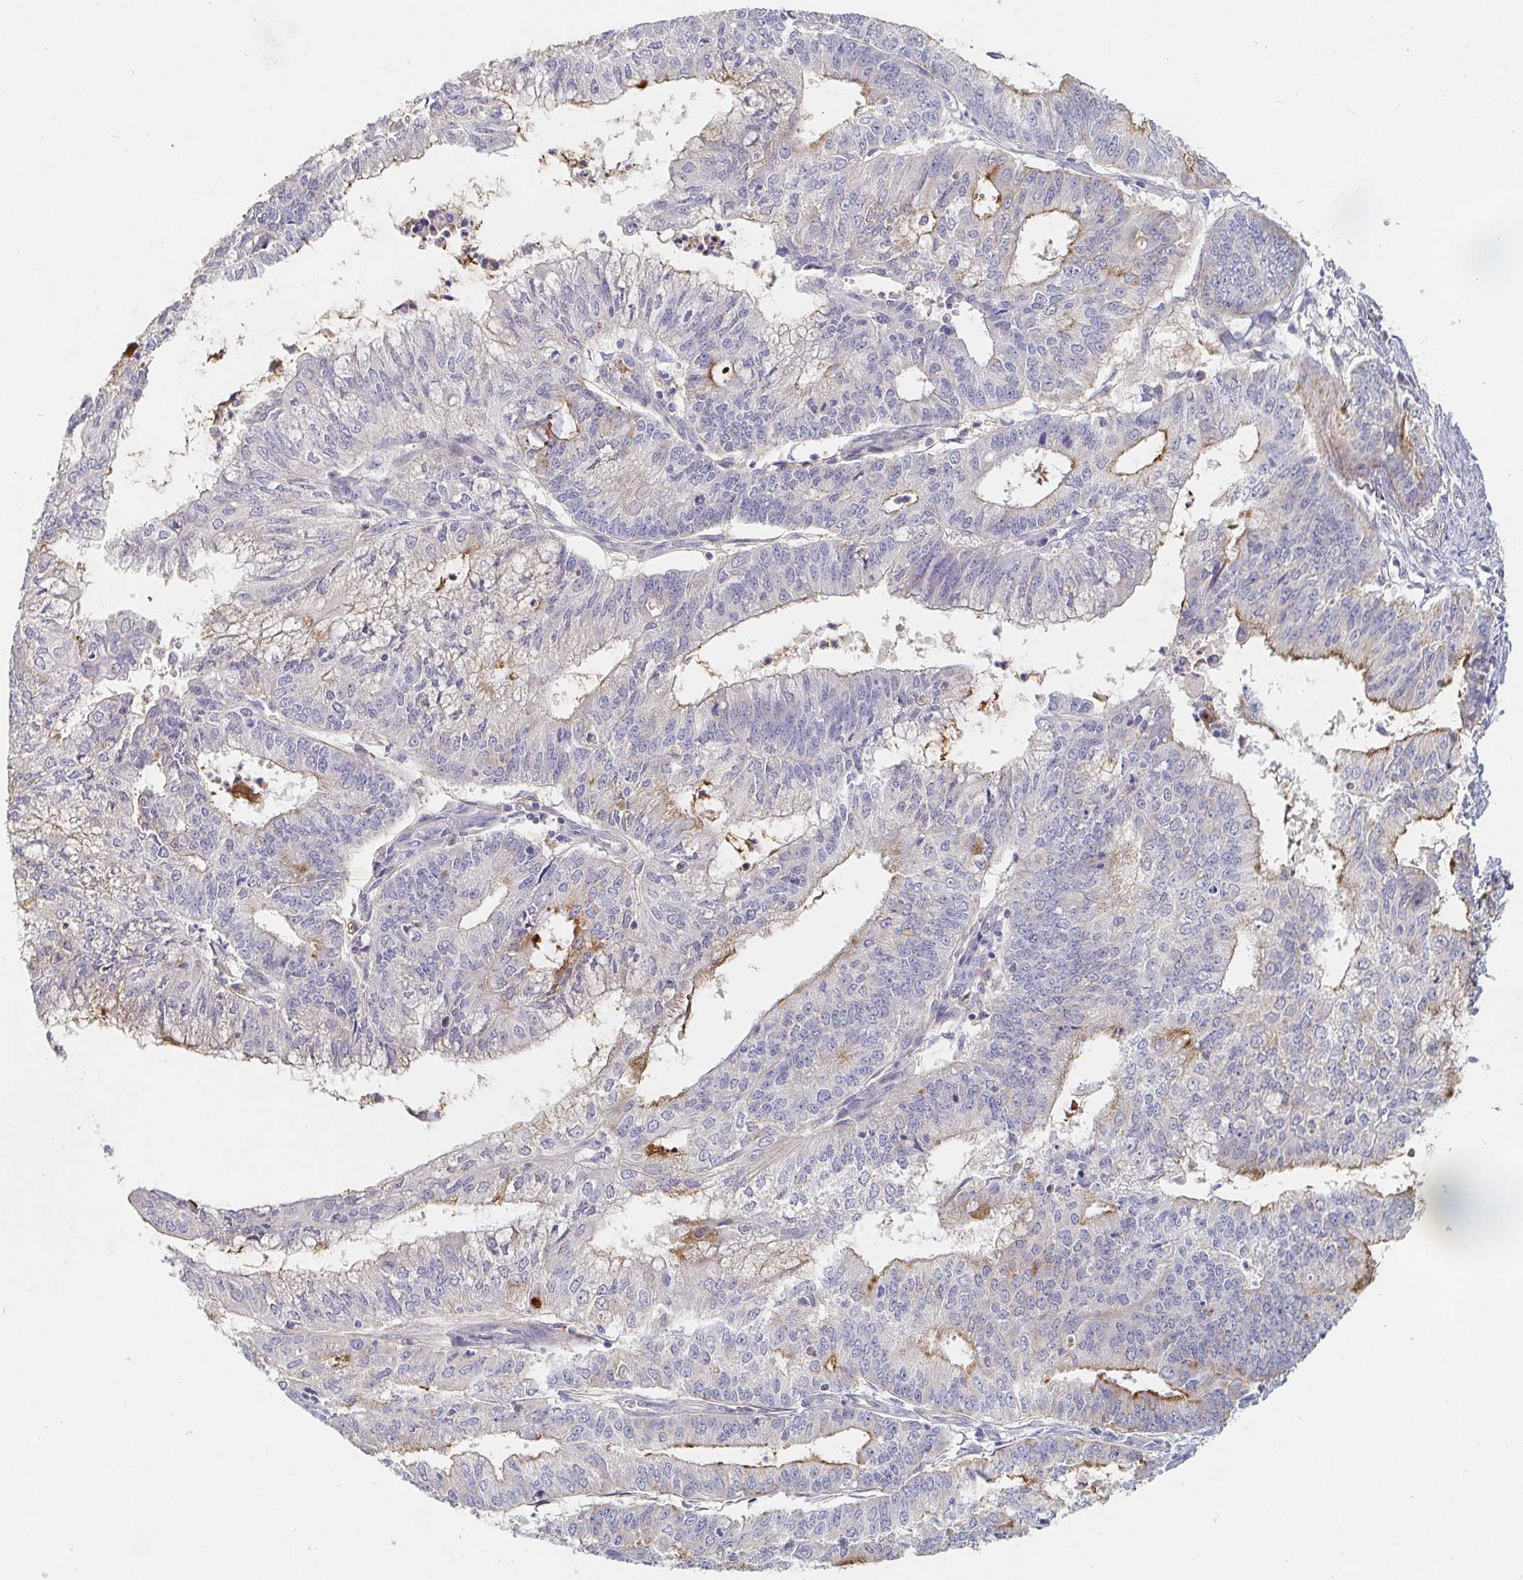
{"staining": {"intensity": "weak", "quantity": "<25%", "location": "cytoplasmic/membranous"}, "tissue": "endometrial cancer", "cell_type": "Tumor cells", "image_type": "cancer", "snomed": [{"axis": "morphology", "description": "Adenocarcinoma, NOS"}, {"axis": "topography", "description": "Endometrium"}], "caption": "DAB immunohistochemical staining of human endometrial cancer (adenocarcinoma) exhibits no significant expression in tumor cells. The staining is performed using DAB brown chromogen with nuclei counter-stained in using hematoxylin.", "gene": "NME9", "patient": {"sex": "female", "age": 61}}